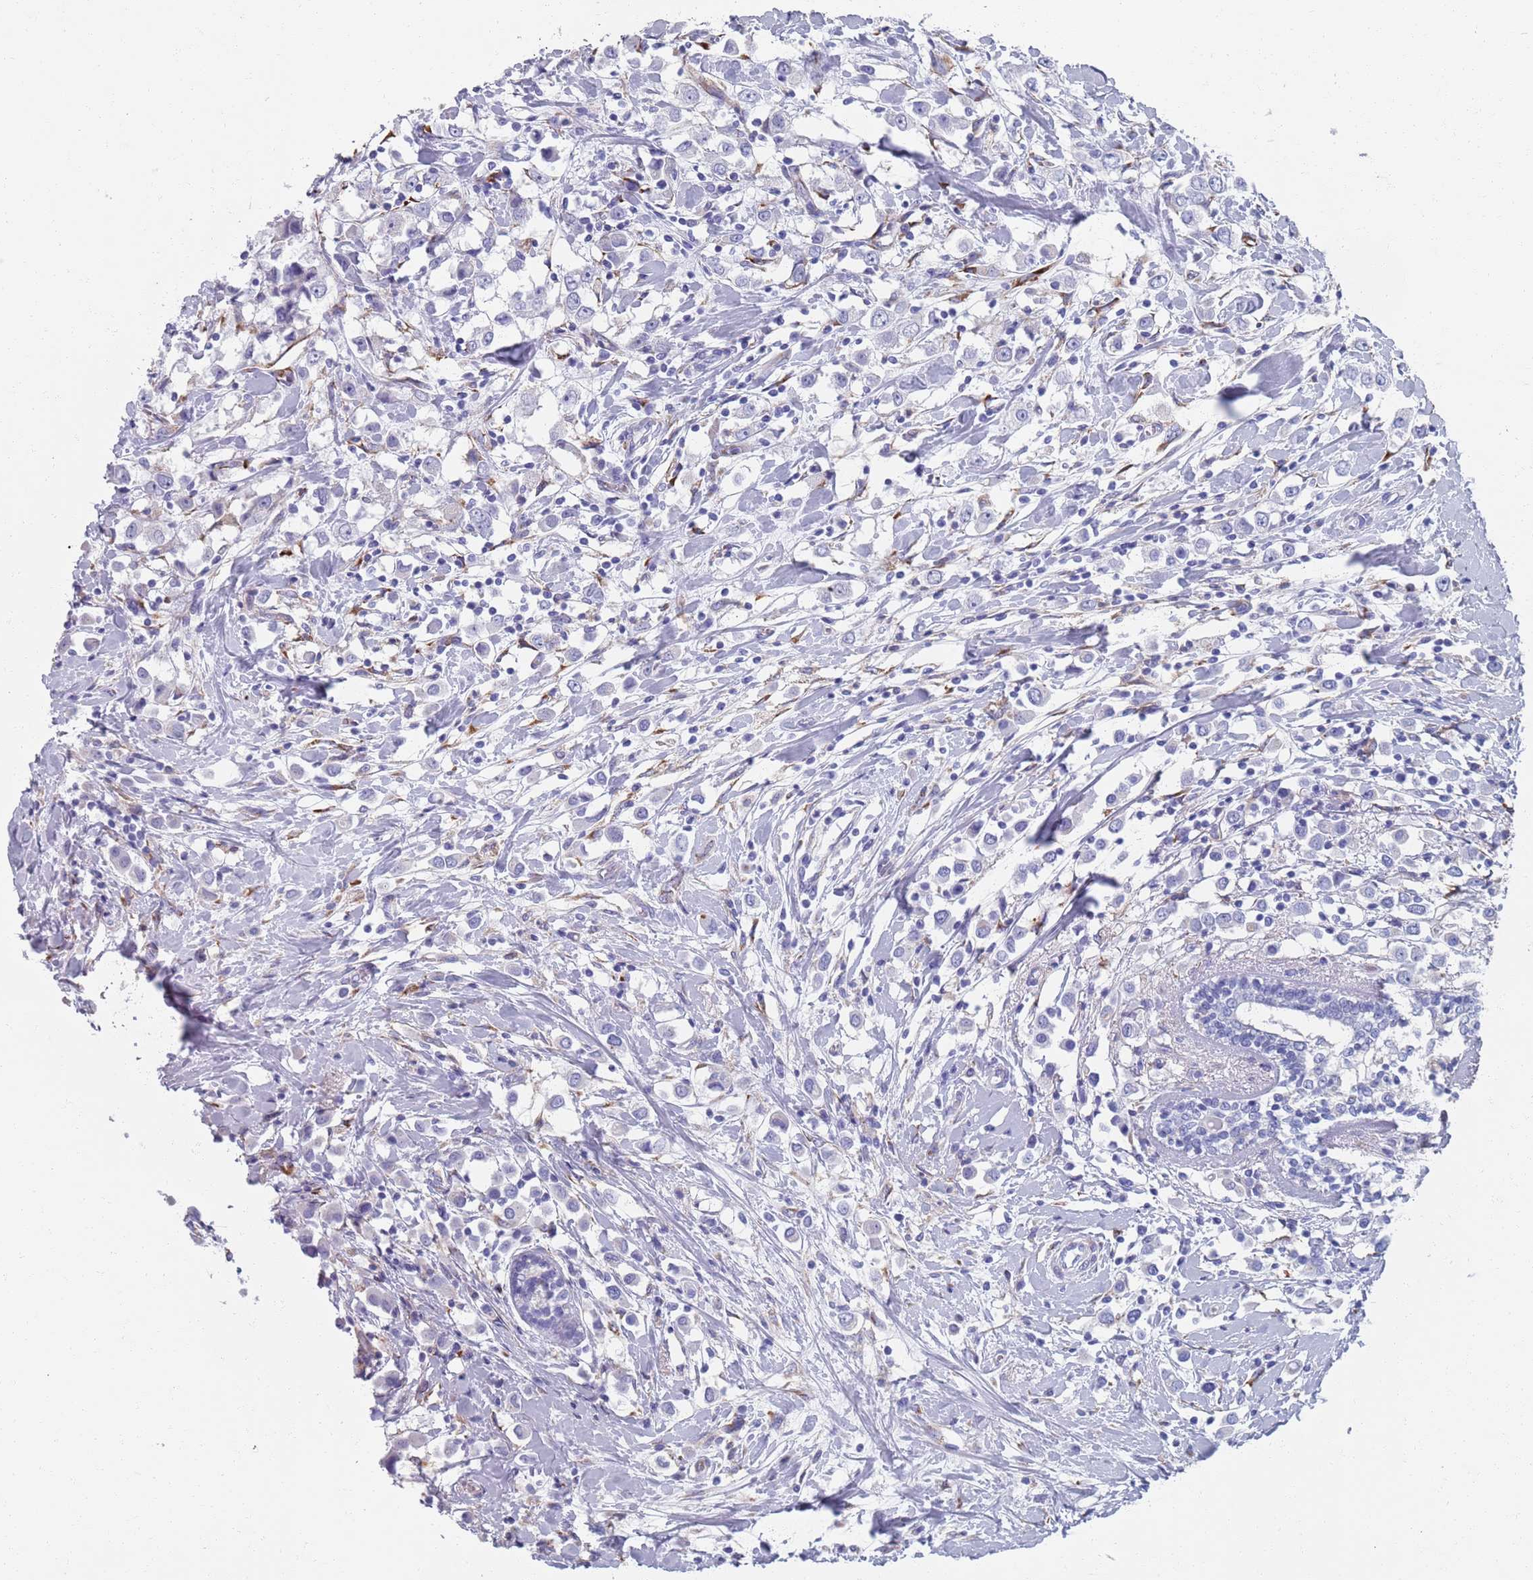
{"staining": {"intensity": "negative", "quantity": "none", "location": "none"}, "tissue": "breast cancer", "cell_type": "Tumor cells", "image_type": "cancer", "snomed": [{"axis": "morphology", "description": "Duct carcinoma"}, {"axis": "topography", "description": "Breast"}], "caption": "A micrograph of breast cancer (invasive ductal carcinoma) stained for a protein displays no brown staining in tumor cells.", "gene": "PLOD1", "patient": {"sex": "female", "age": 61}}